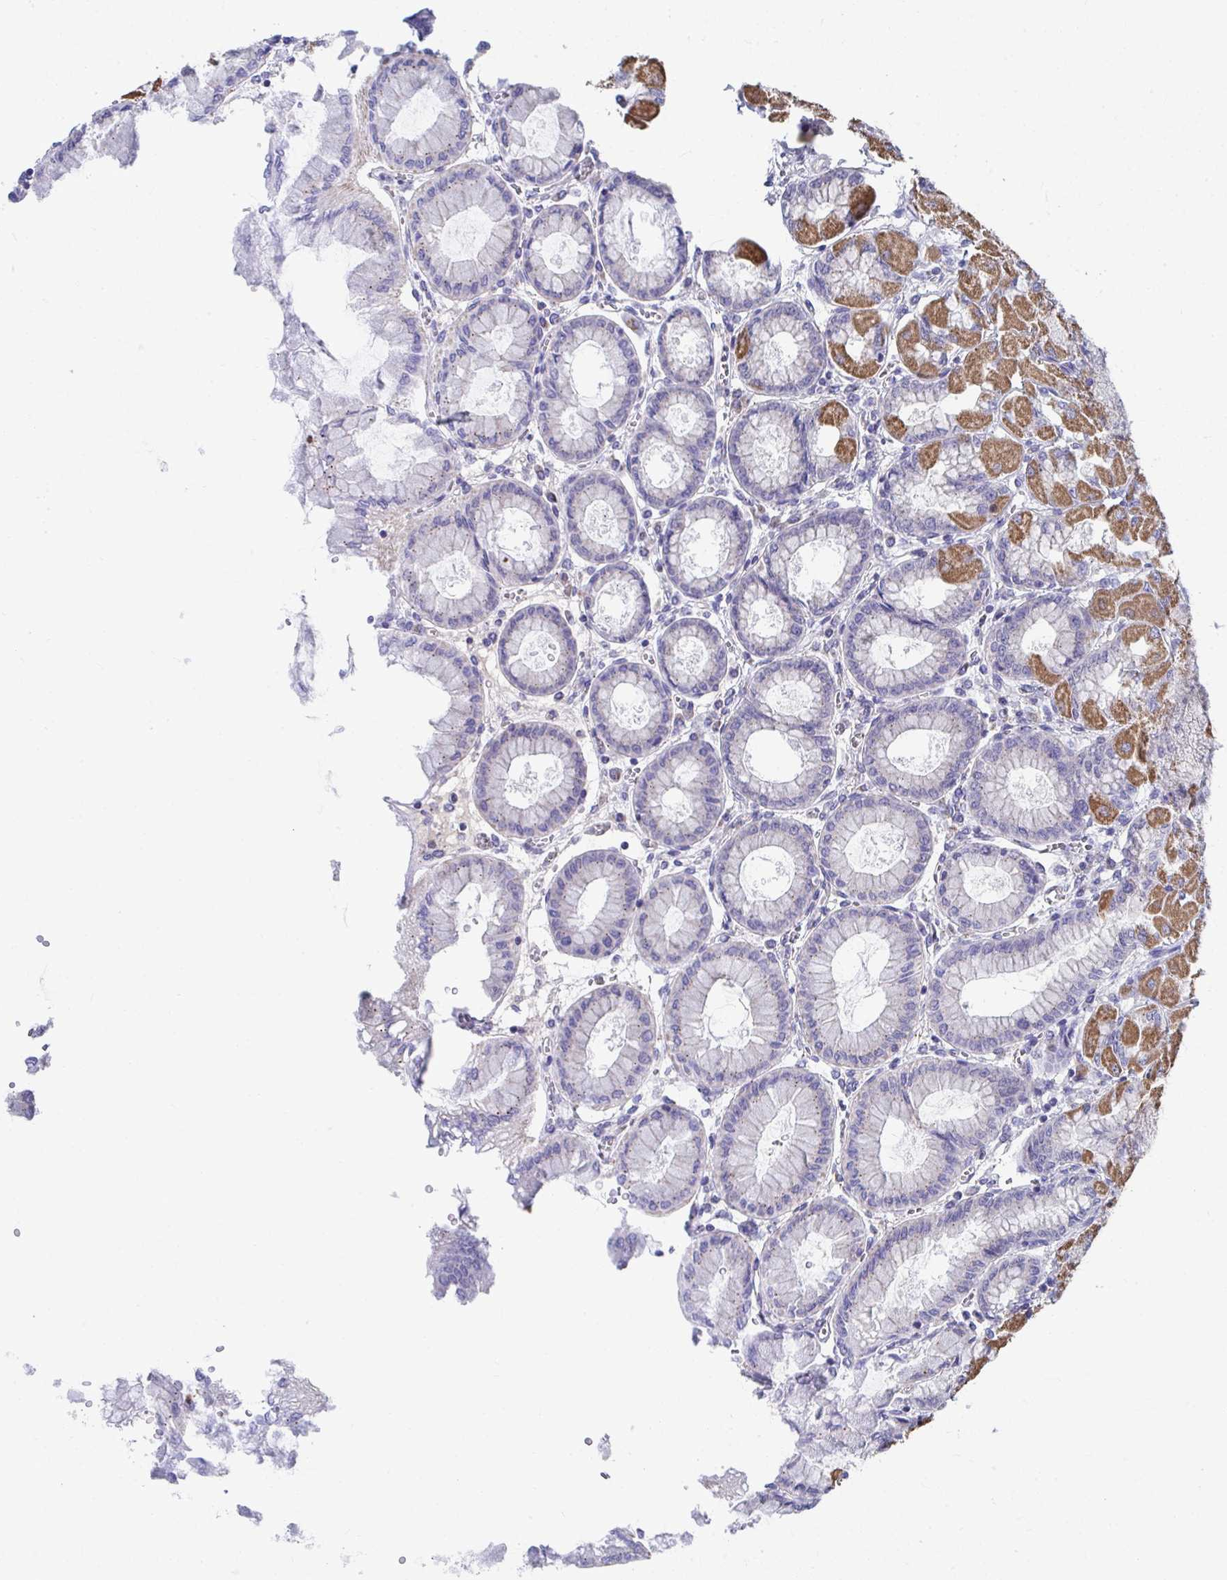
{"staining": {"intensity": "moderate", "quantity": "25%-75%", "location": "cytoplasmic/membranous"}, "tissue": "stomach", "cell_type": "Glandular cells", "image_type": "normal", "snomed": [{"axis": "morphology", "description": "Normal tissue, NOS"}, {"axis": "topography", "description": "Stomach, upper"}], "caption": "Moderate cytoplasmic/membranous positivity for a protein is seen in about 25%-75% of glandular cells of unremarkable stomach using immunohistochemistry (IHC).", "gene": "TMPRSS2", "patient": {"sex": "female", "age": 56}}